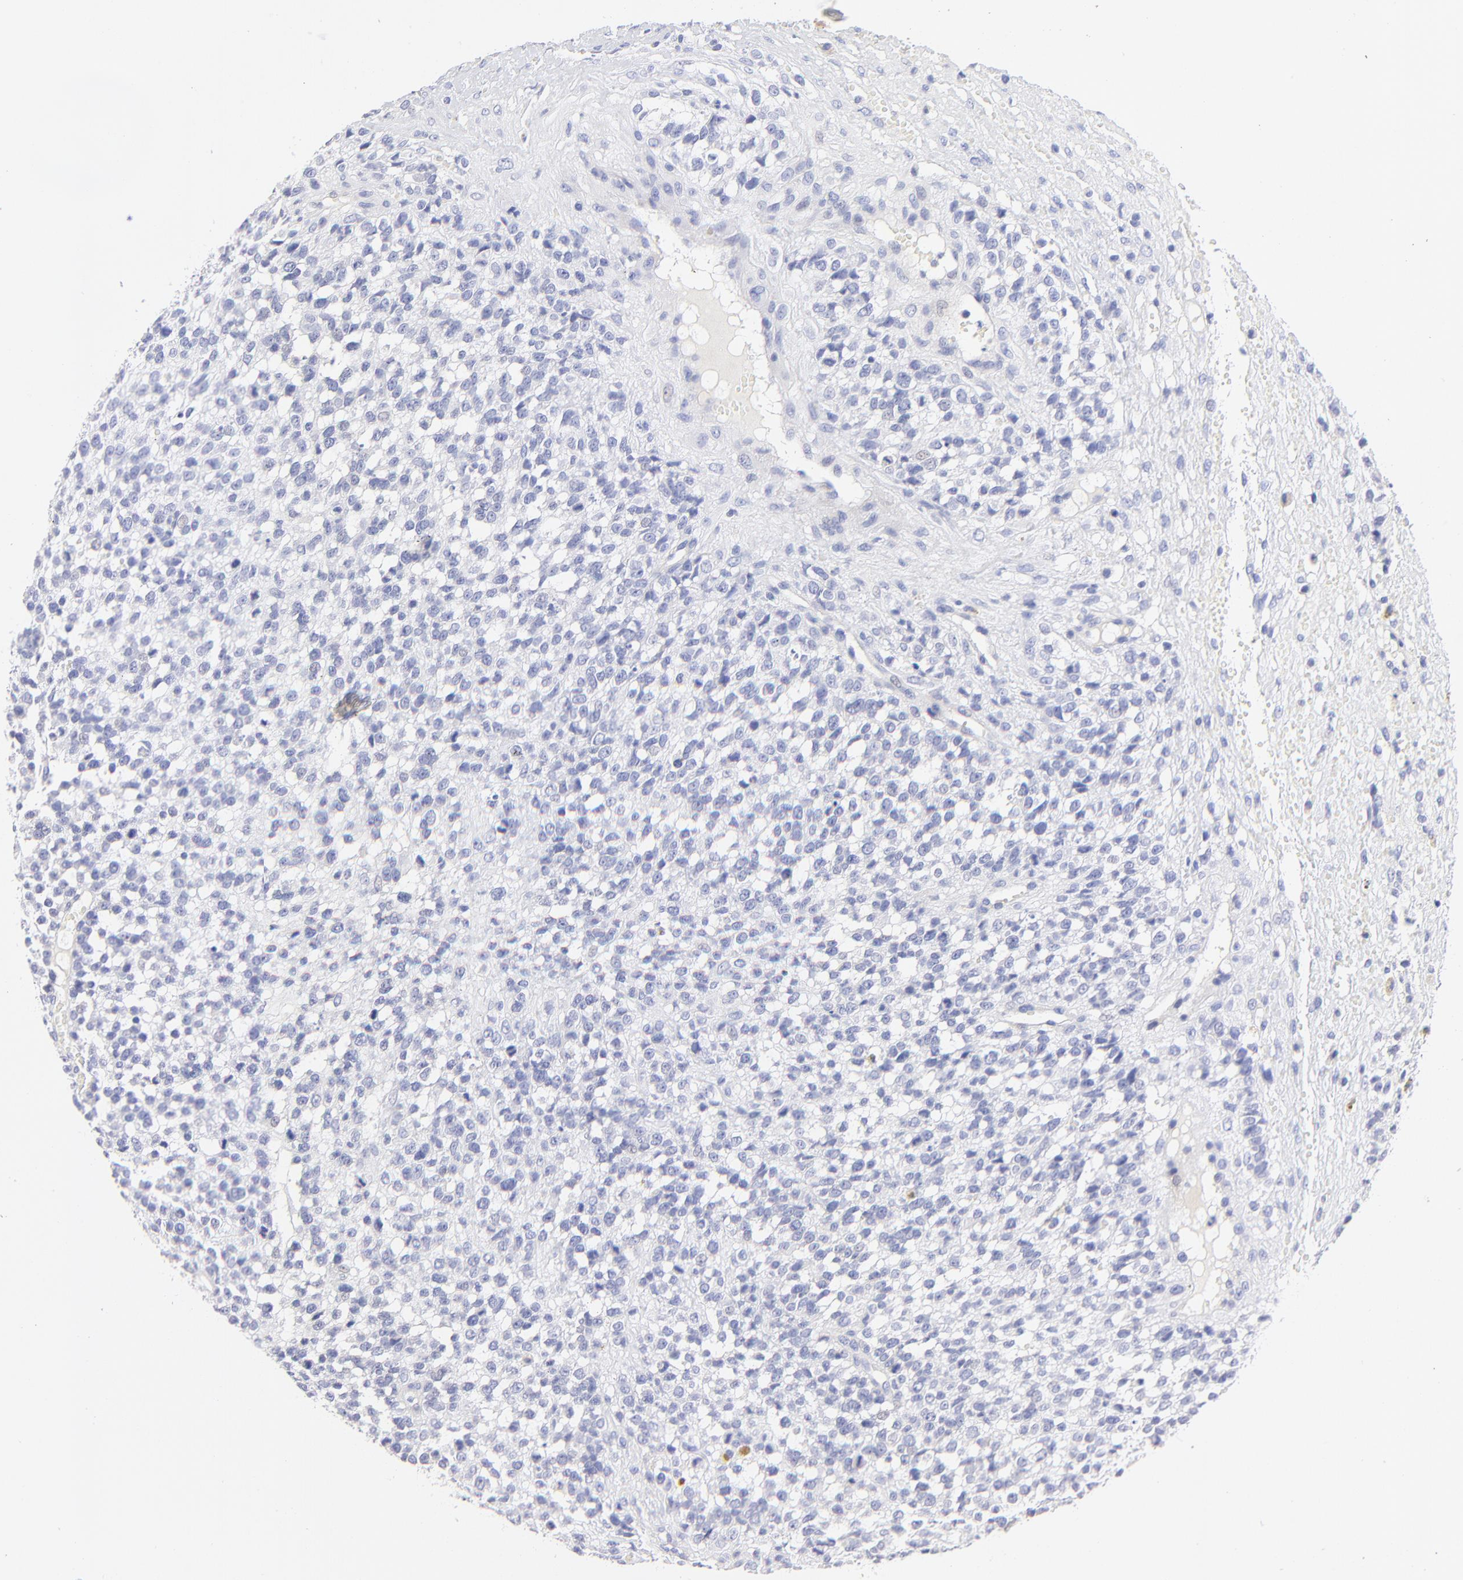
{"staining": {"intensity": "negative", "quantity": "none", "location": "none"}, "tissue": "glioma", "cell_type": "Tumor cells", "image_type": "cancer", "snomed": [{"axis": "morphology", "description": "Glioma, malignant, High grade"}, {"axis": "topography", "description": "Brain"}], "caption": "Immunohistochemistry (IHC) image of neoplastic tissue: glioma stained with DAB (3,3'-diaminobenzidine) exhibits no significant protein positivity in tumor cells.", "gene": "EBP", "patient": {"sex": "male", "age": 66}}